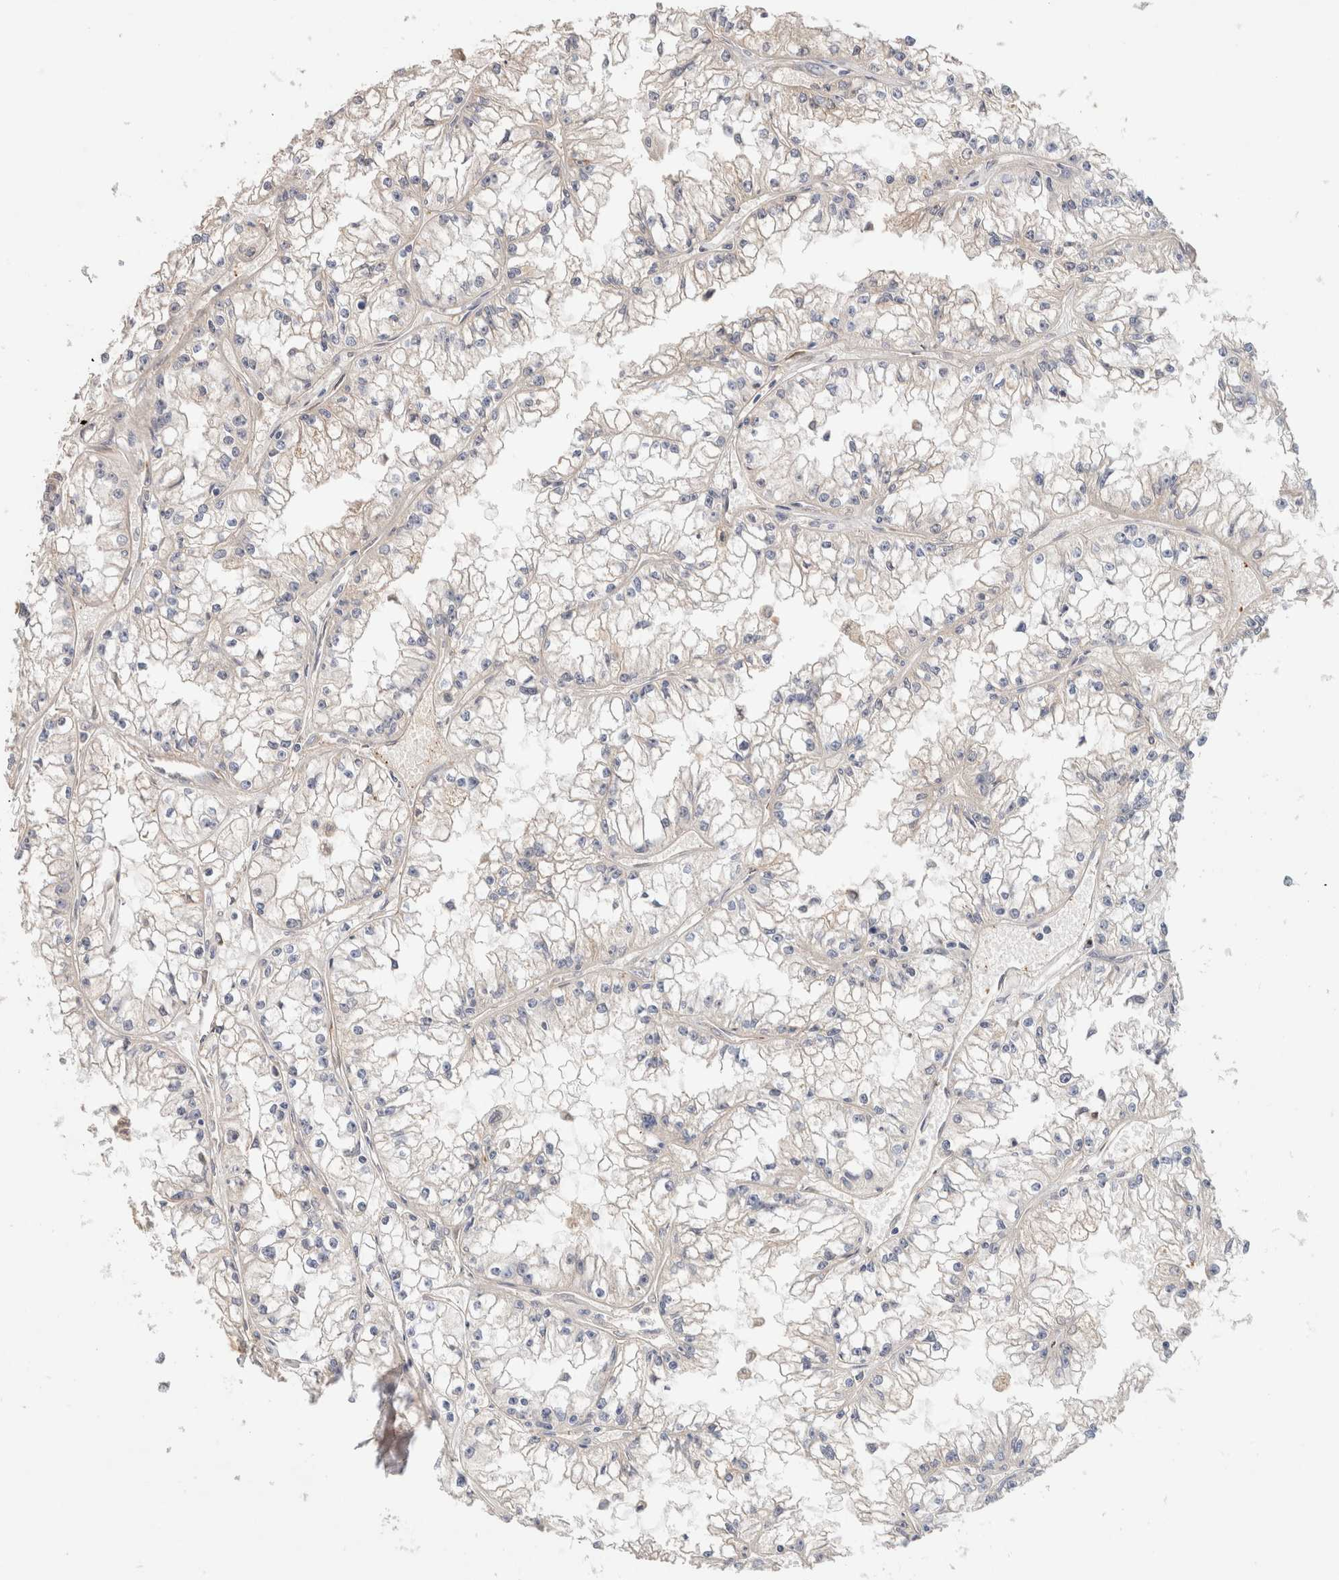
{"staining": {"intensity": "negative", "quantity": "none", "location": "none"}, "tissue": "renal cancer", "cell_type": "Tumor cells", "image_type": "cancer", "snomed": [{"axis": "morphology", "description": "Adenocarcinoma, NOS"}, {"axis": "topography", "description": "Kidney"}], "caption": "Protein analysis of renal cancer (adenocarcinoma) shows no significant positivity in tumor cells.", "gene": "PROS1", "patient": {"sex": "male", "age": 56}}